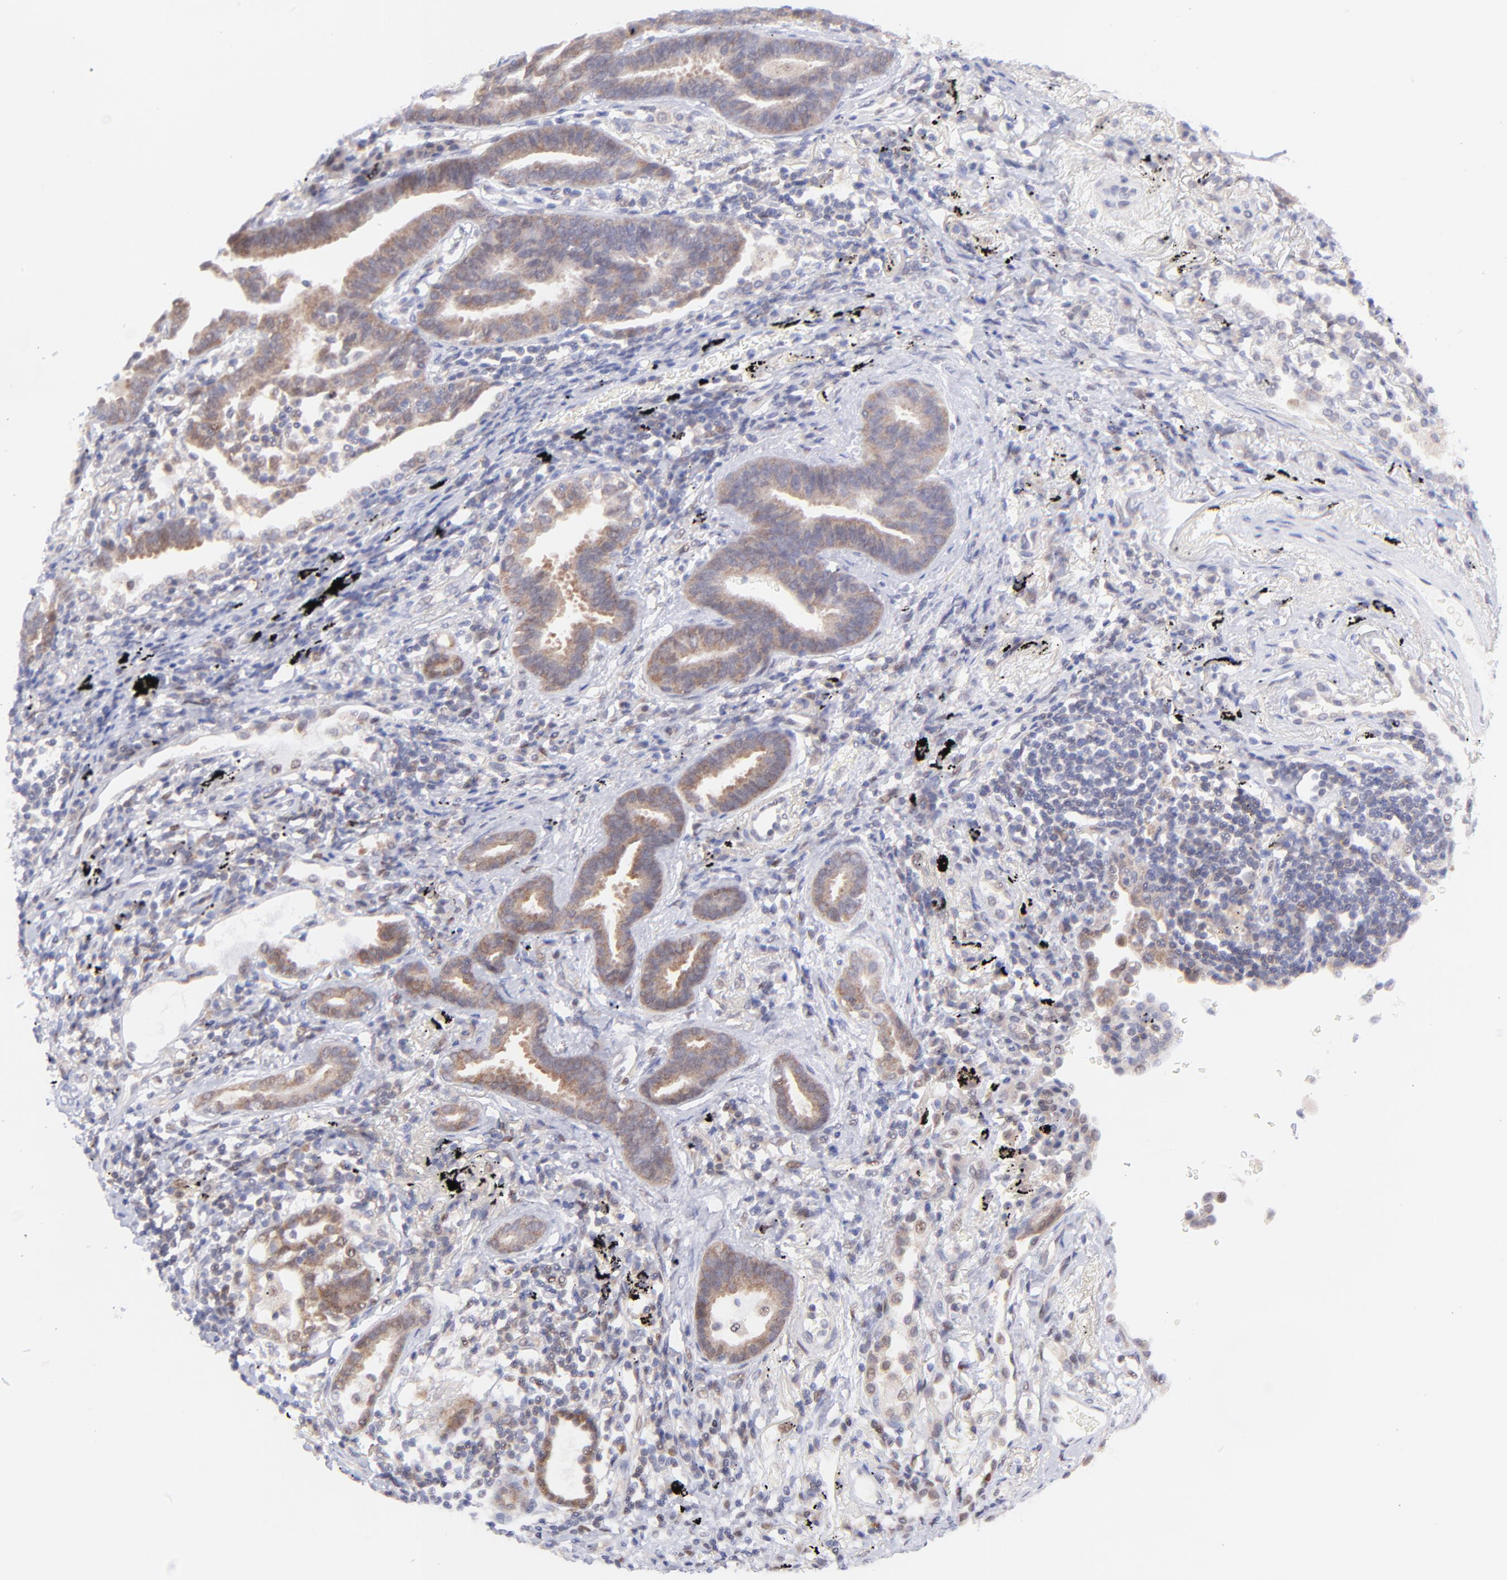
{"staining": {"intensity": "weak", "quantity": ">75%", "location": "cytoplasmic/membranous"}, "tissue": "lung cancer", "cell_type": "Tumor cells", "image_type": "cancer", "snomed": [{"axis": "morphology", "description": "Adenocarcinoma, NOS"}, {"axis": "topography", "description": "Lung"}], "caption": "This micrograph exhibits adenocarcinoma (lung) stained with immunohistochemistry to label a protein in brown. The cytoplasmic/membranous of tumor cells show weak positivity for the protein. Nuclei are counter-stained blue.", "gene": "PBDC1", "patient": {"sex": "female", "age": 64}}